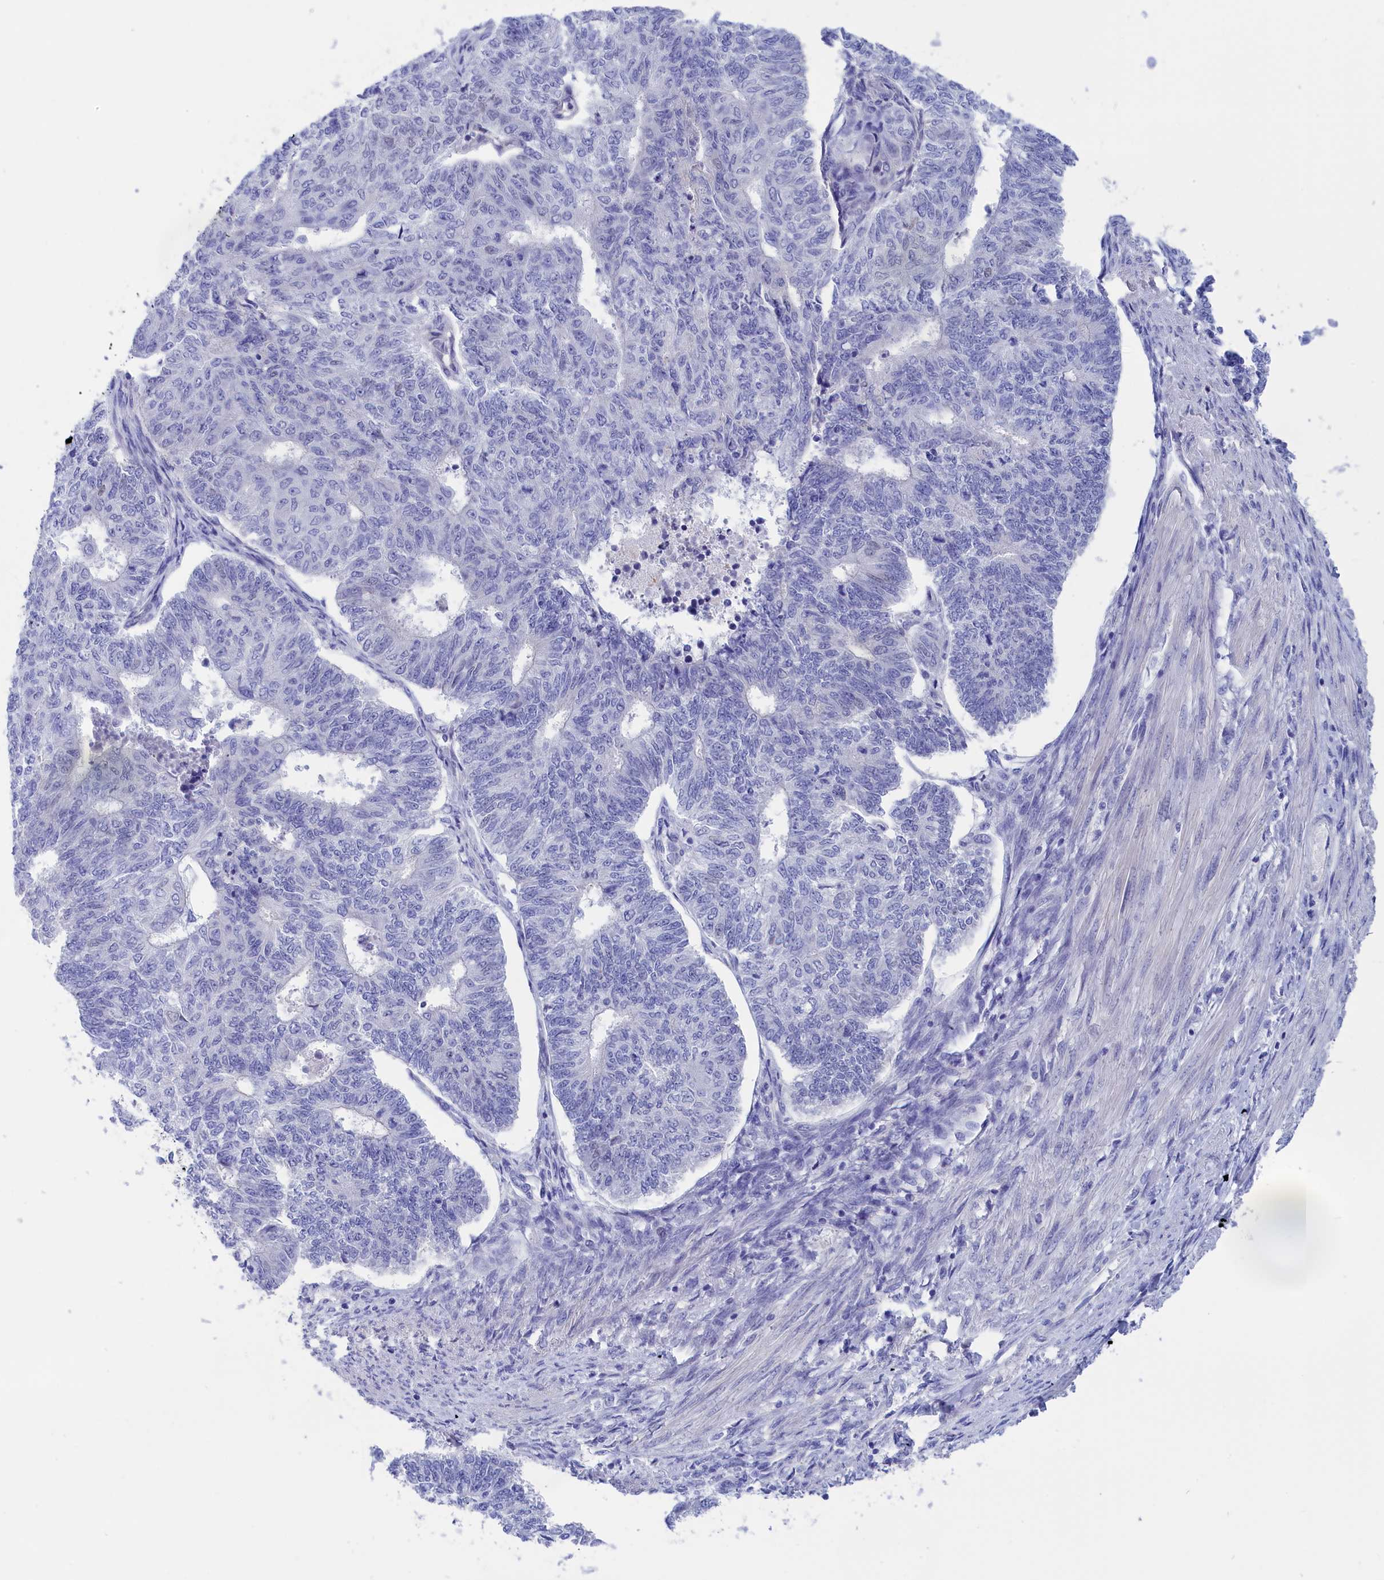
{"staining": {"intensity": "negative", "quantity": "none", "location": "none"}, "tissue": "endometrial cancer", "cell_type": "Tumor cells", "image_type": "cancer", "snomed": [{"axis": "morphology", "description": "Adenocarcinoma, NOS"}, {"axis": "topography", "description": "Endometrium"}], "caption": "This is an immunohistochemistry histopathology image of adenocarcinoma (endometrial). There is no staining in tumor cells.", "gene": "VPS35L", "patient": {"sex": "female", "age": 32}}